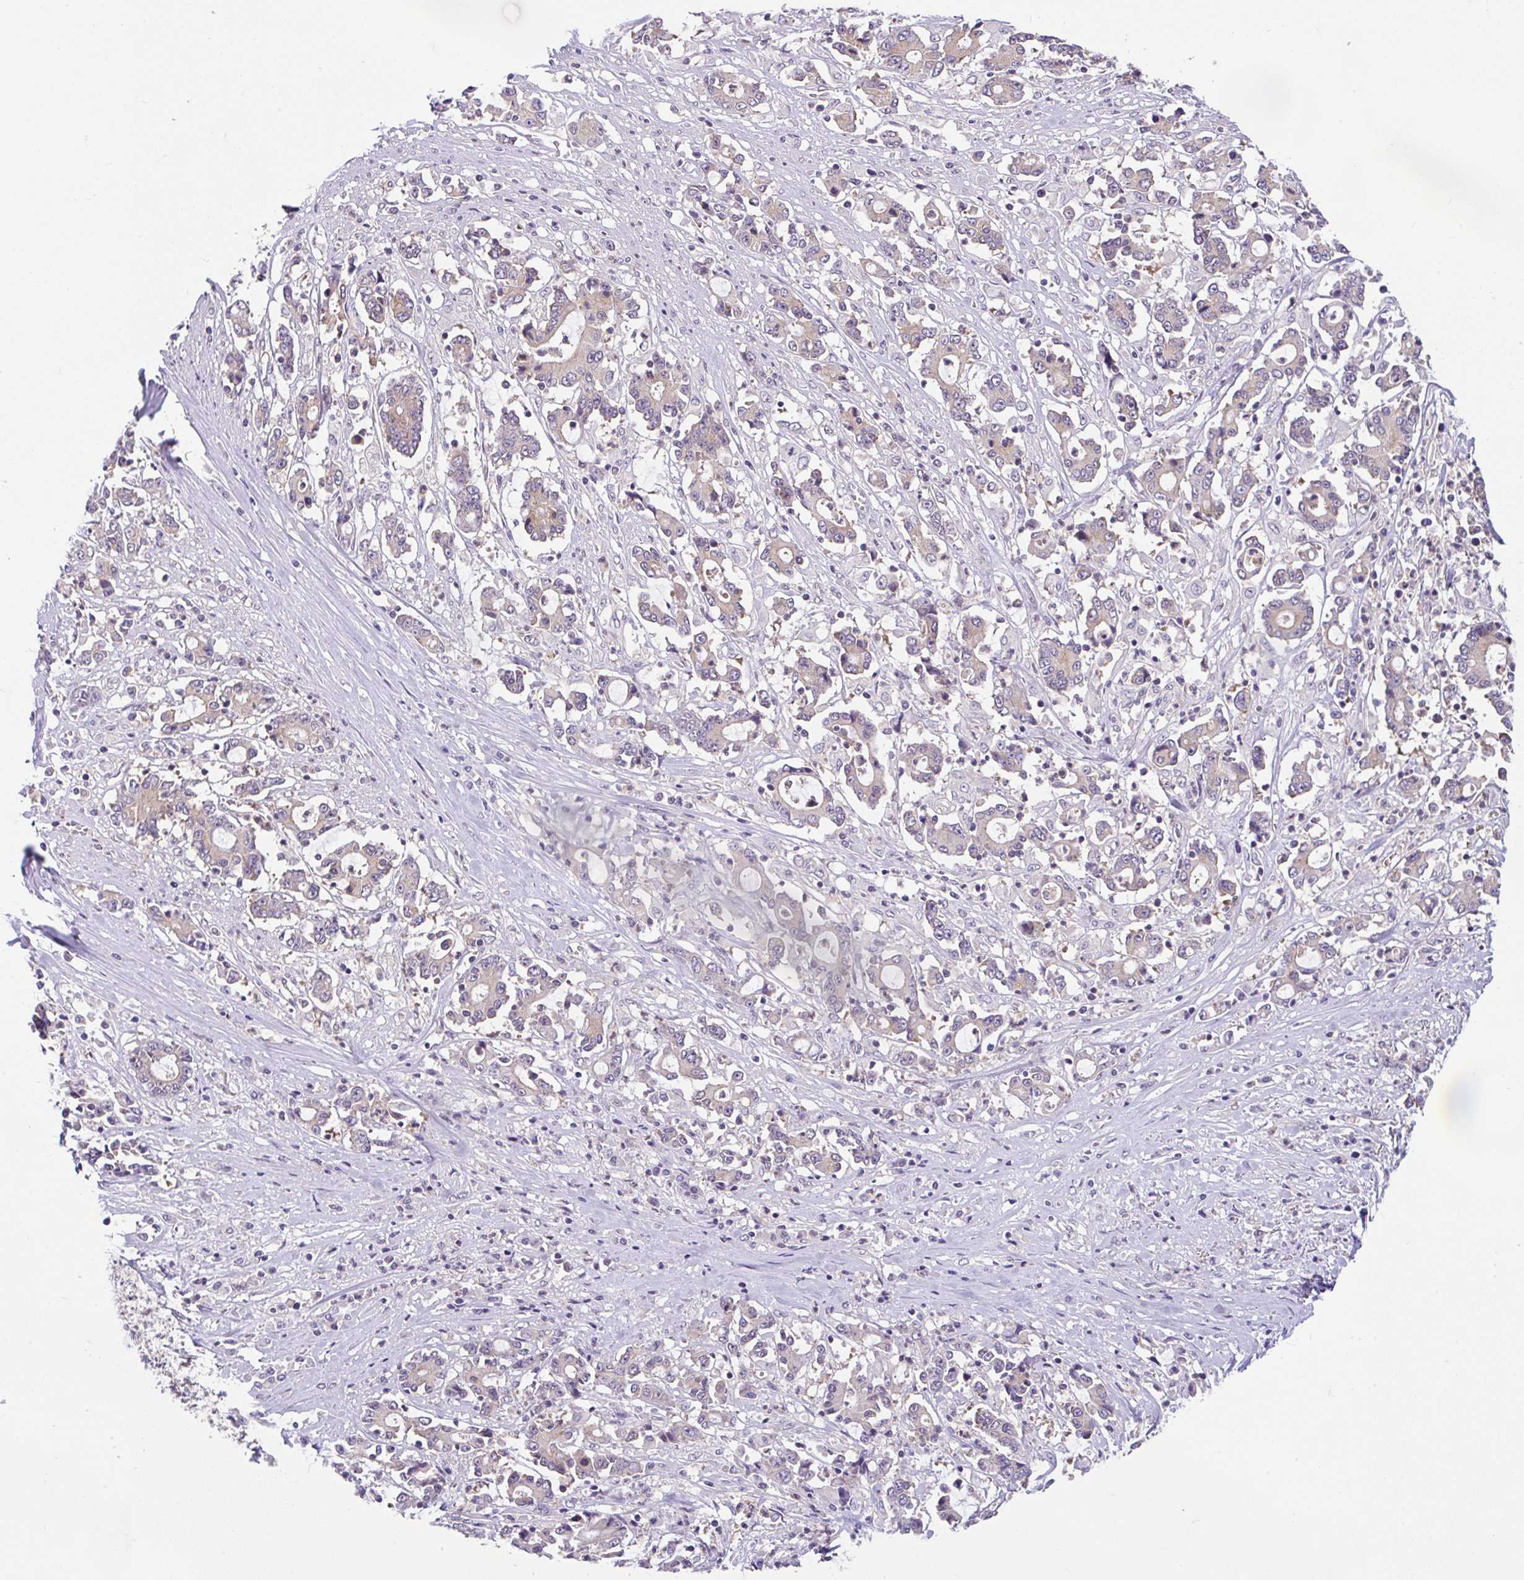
{"staining": {"intensity": "weak", "quantity": "25%-75%", "location": "cytoplasmic/membranous"}, "tissue": "stomach cancer", "cell_type": "Tumor cells", "image_type": "cancer", "snomed": [{"axis": "morphology", "description": "Adenocarcinoma, NOS"}, {"axis": "topography", "description": "Stomach, upper"}], "caption": "Immunohistochemistry (IHC) (DAB) staining of stomach cancer shows weak cytoplasmic/membranous protein positivity in approximately 25%-75% of tumor cells.", "gene": "RALBP1", "patient": {"sex": "male", "age": 68}}